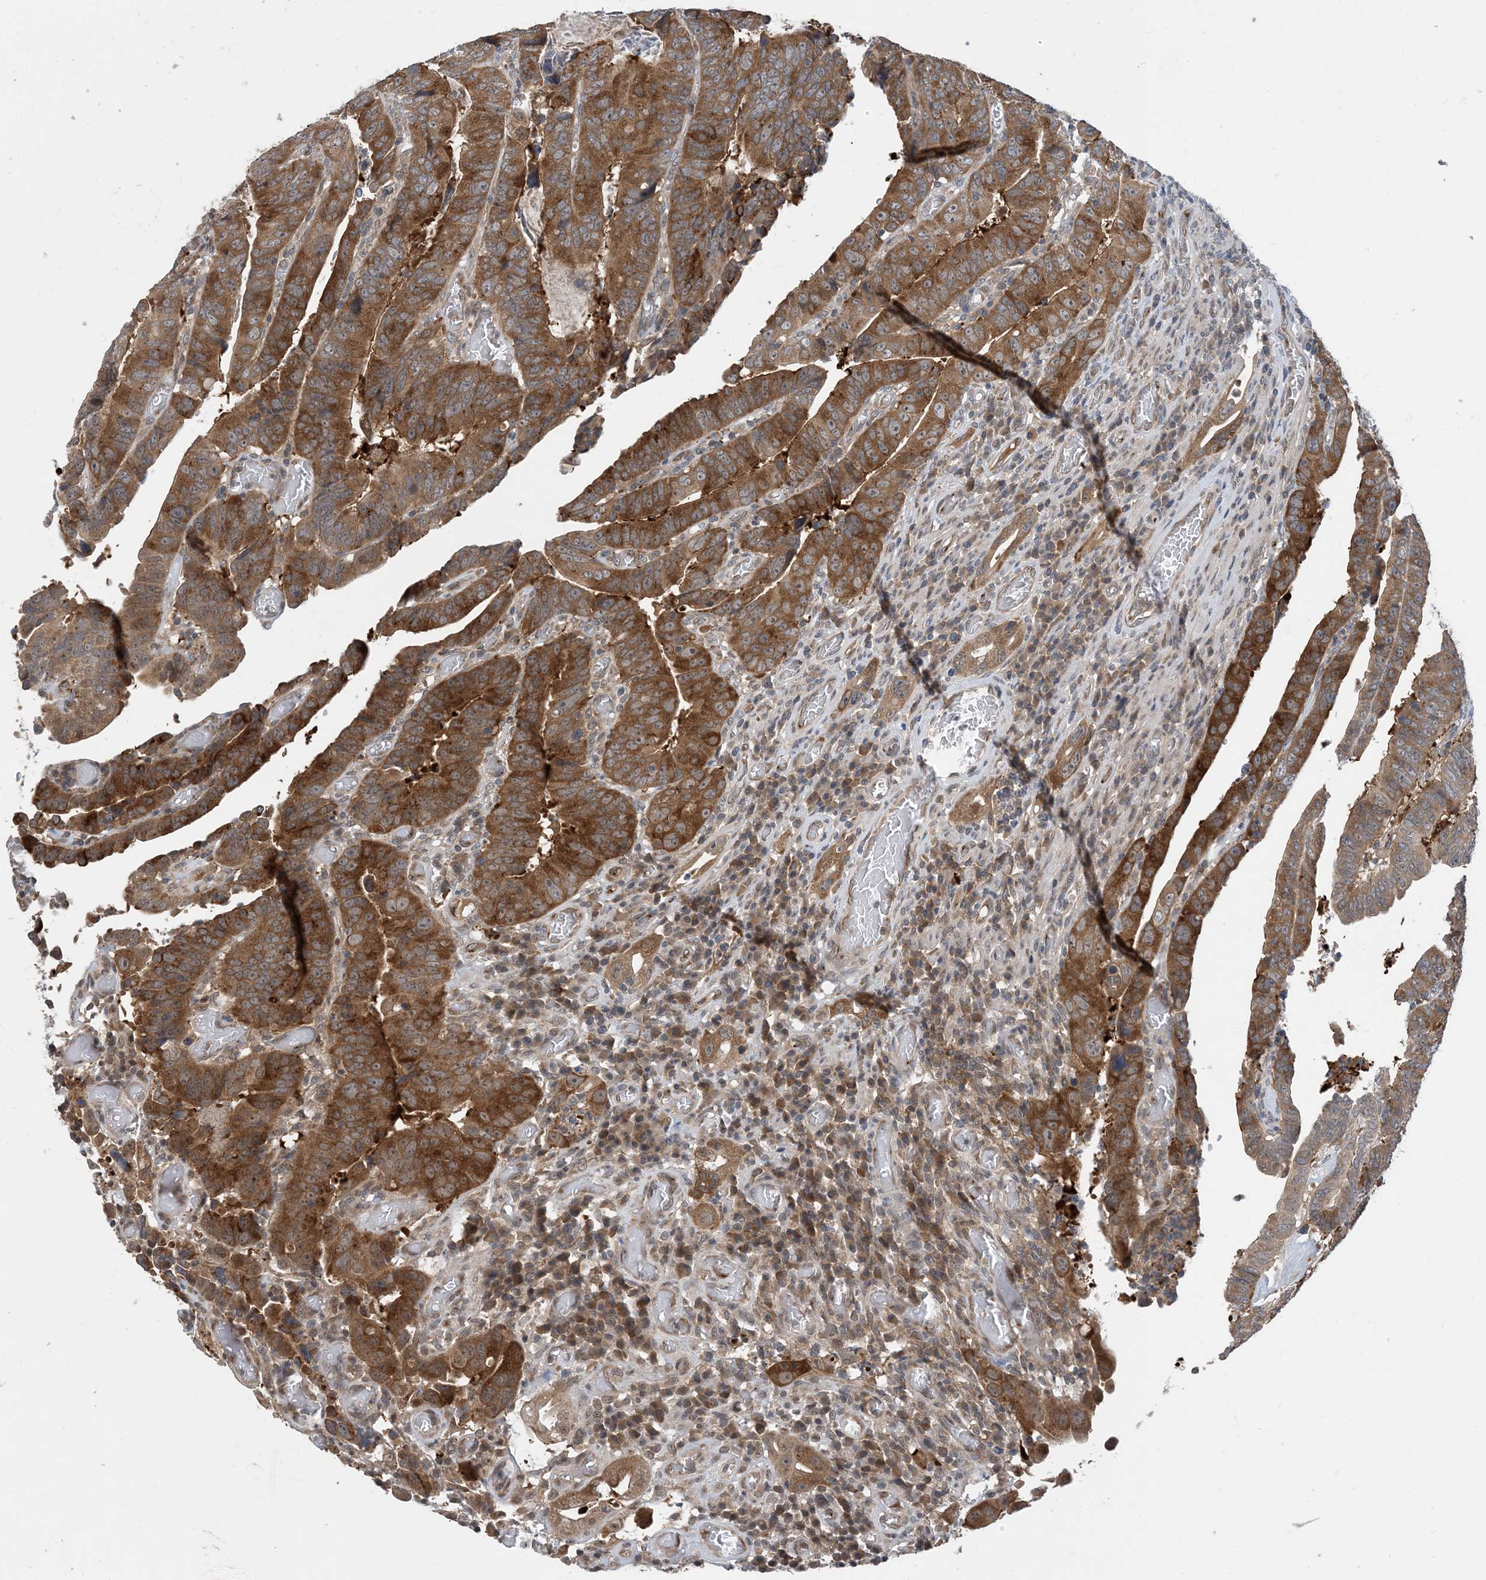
{"staining": {"intensity": "strong", "quantity": ">75%", "location": "cytoplasmic/membranous"}, "tissue": "colorectal cancer", "cell_type": "Tumor cells", "image_type": "cancer", "snomed": [{"axis": "morphology", "description": "Normal tissue, NOS"}, {"axis": "morphology", "description": "Adenocarcinoma, NOS"}, {"axis": "topography", "description": "Rectum"}], "caption": "Approximately >75% of tumor cells in human colorectal adenocarcinoma show strong cytoplasmic/membranous protein expression as visualized by brown immunohistochemical staining.", "gene": "TINAG", "patient": {"sex": "female", "age": 65}}